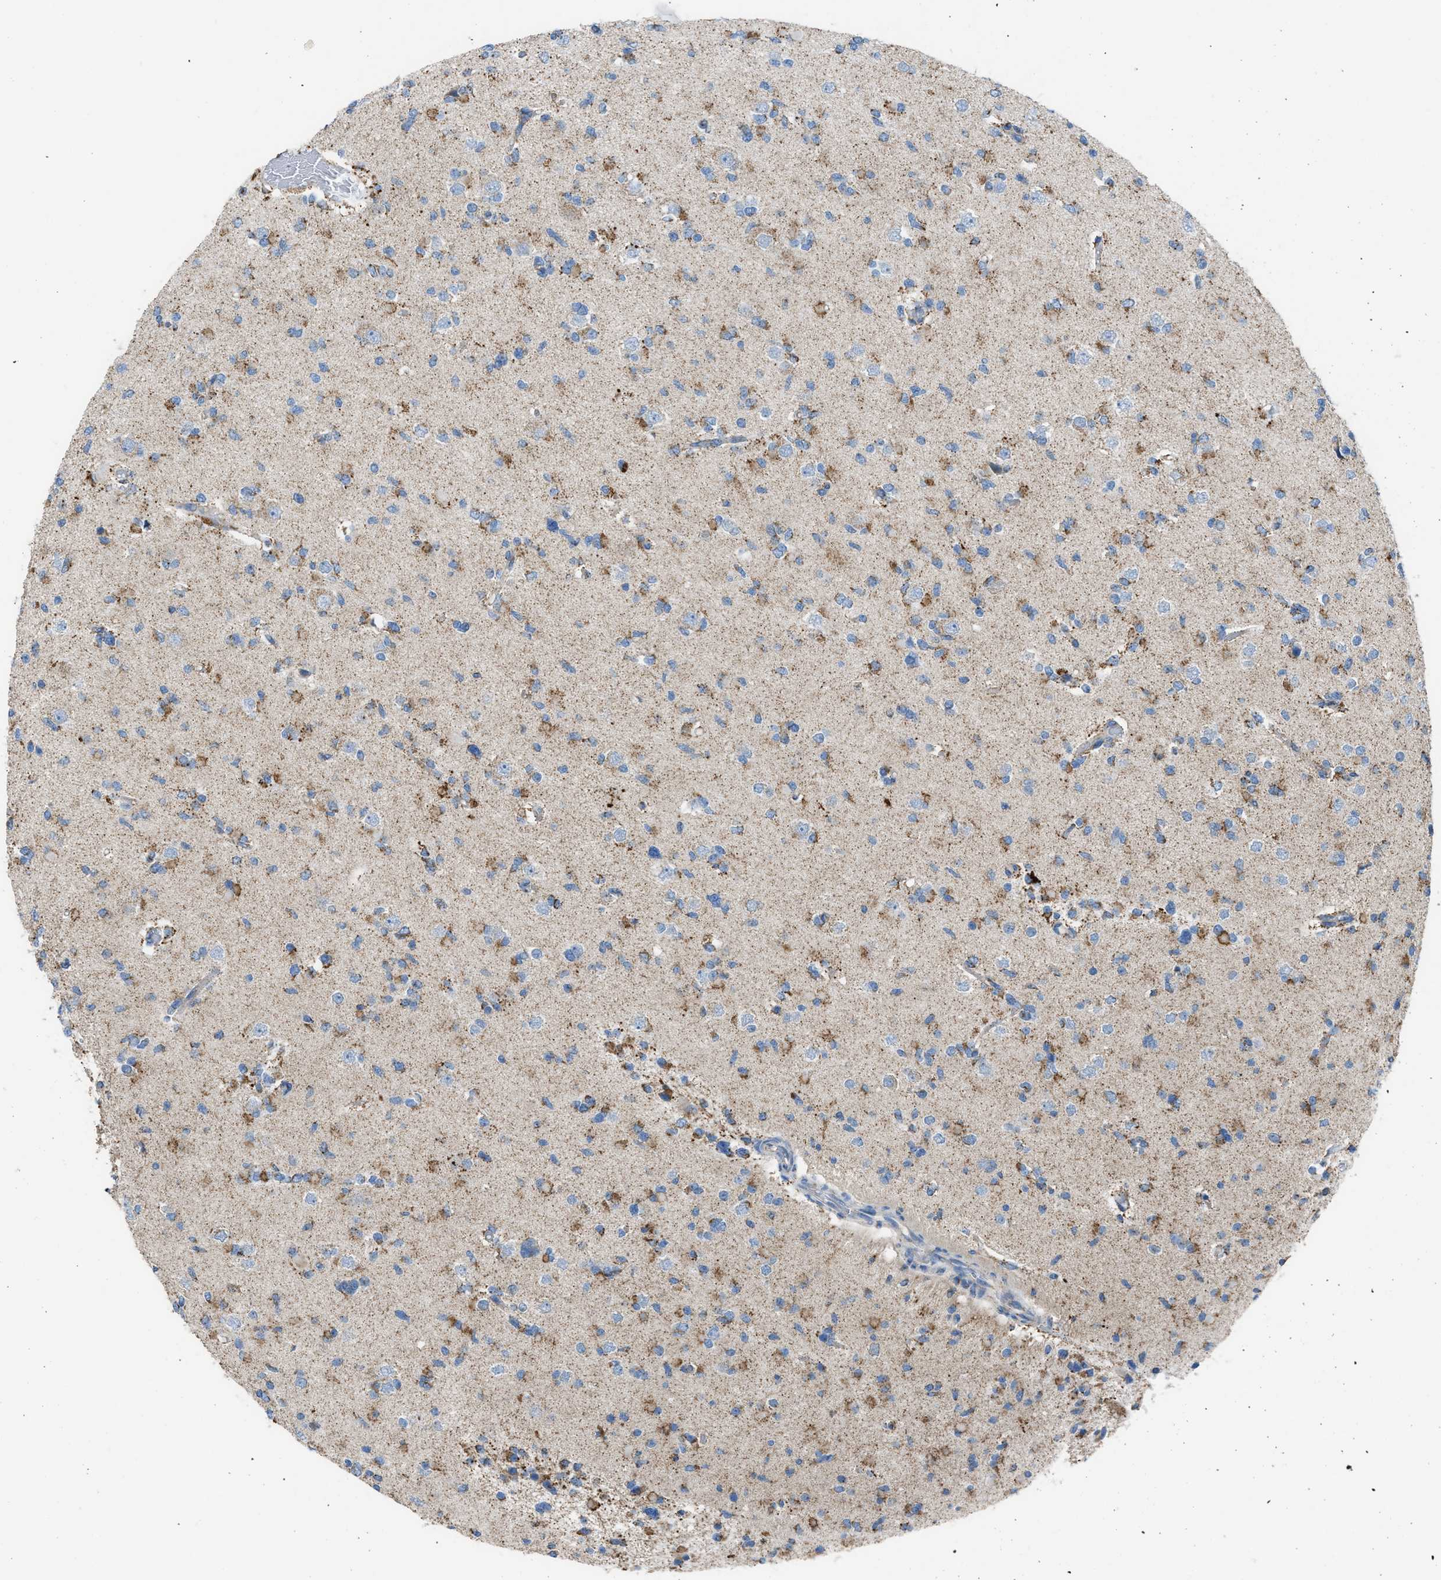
{"staining": {"intensity": "moderate", "quantity": "25%-75%", "location": "cytoplasmic/membranous"}, "tissue": "glioma", "cell_type": "Tumor cells", "image_type": "cancer", "snomed": [{"axis": "morphology", "description": "Glioma, malignant, Low grade"}, {"axis": "topography", "description": "Brain"}], "caption": "This histopathology image reveals immunohistochemistry staining of glioma, with medium moderate cytoplasmic/membranous positivity in approximately 25%-75% of tumor cells.", "gene": "ETFB", "patient": {"sex": "female", "age": 22}}